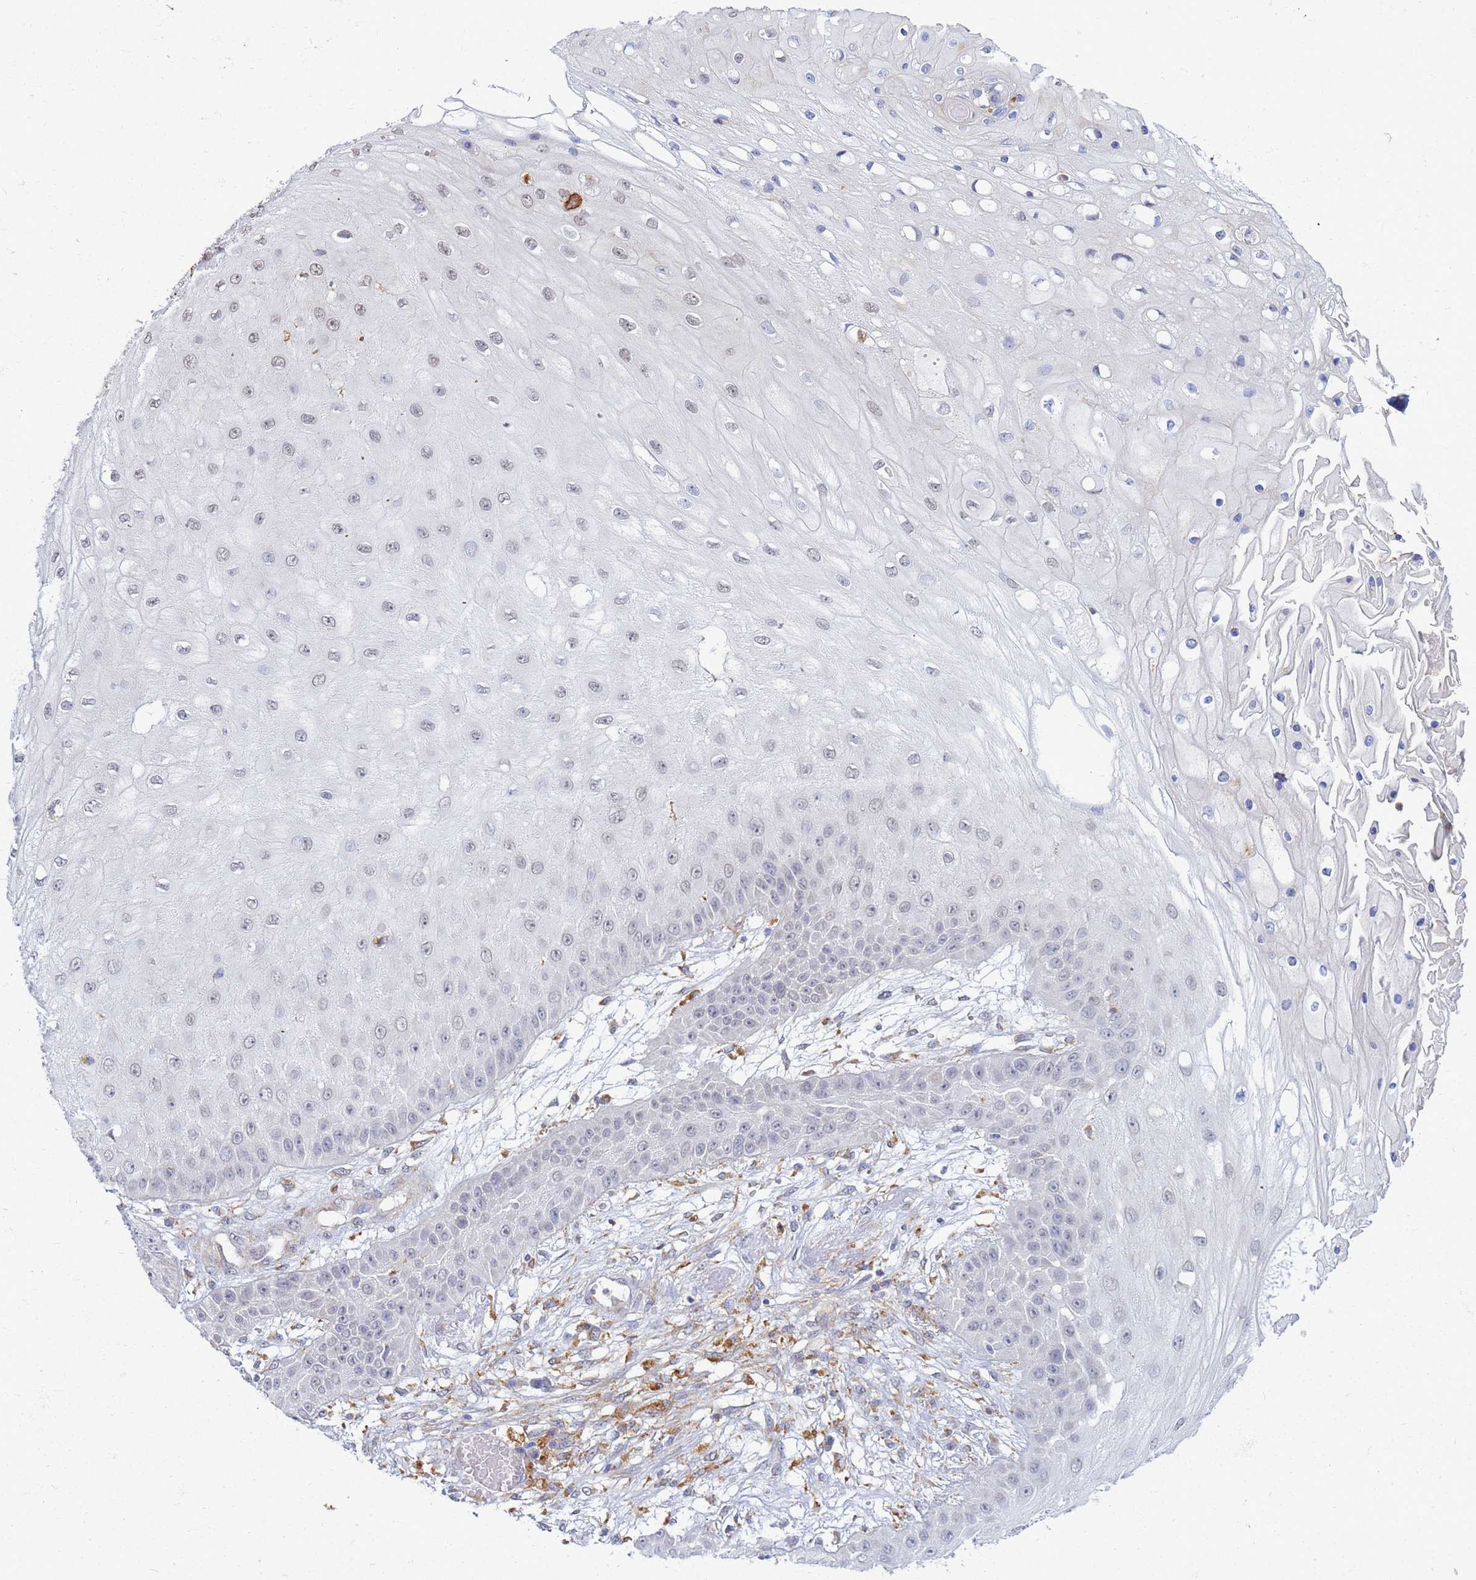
{"staining": {"intensity": "negative", "quantity": "none", "location": "none"}, "tissue": "skin cancer", "cell_type": "Tumor cells", "image_type": "cancer", "snomed": [{"axis": "morphology", "description": "Squamous cell carcinoma, NOS"}, {"axis": "topography", "description": "Skin"}], "caption": "Micrograph shows no protein positivity in tumor cells of skin cancer (squamous cell carcinoma) tissue. Brightfield microscopy of immunohistochemistry (IHC) stained with DAB (brown) and hematoxylin (blue), captured at high magnification.", "gene": "ATP6V1E1", "patient": {"sex": "male", "age": 70}}